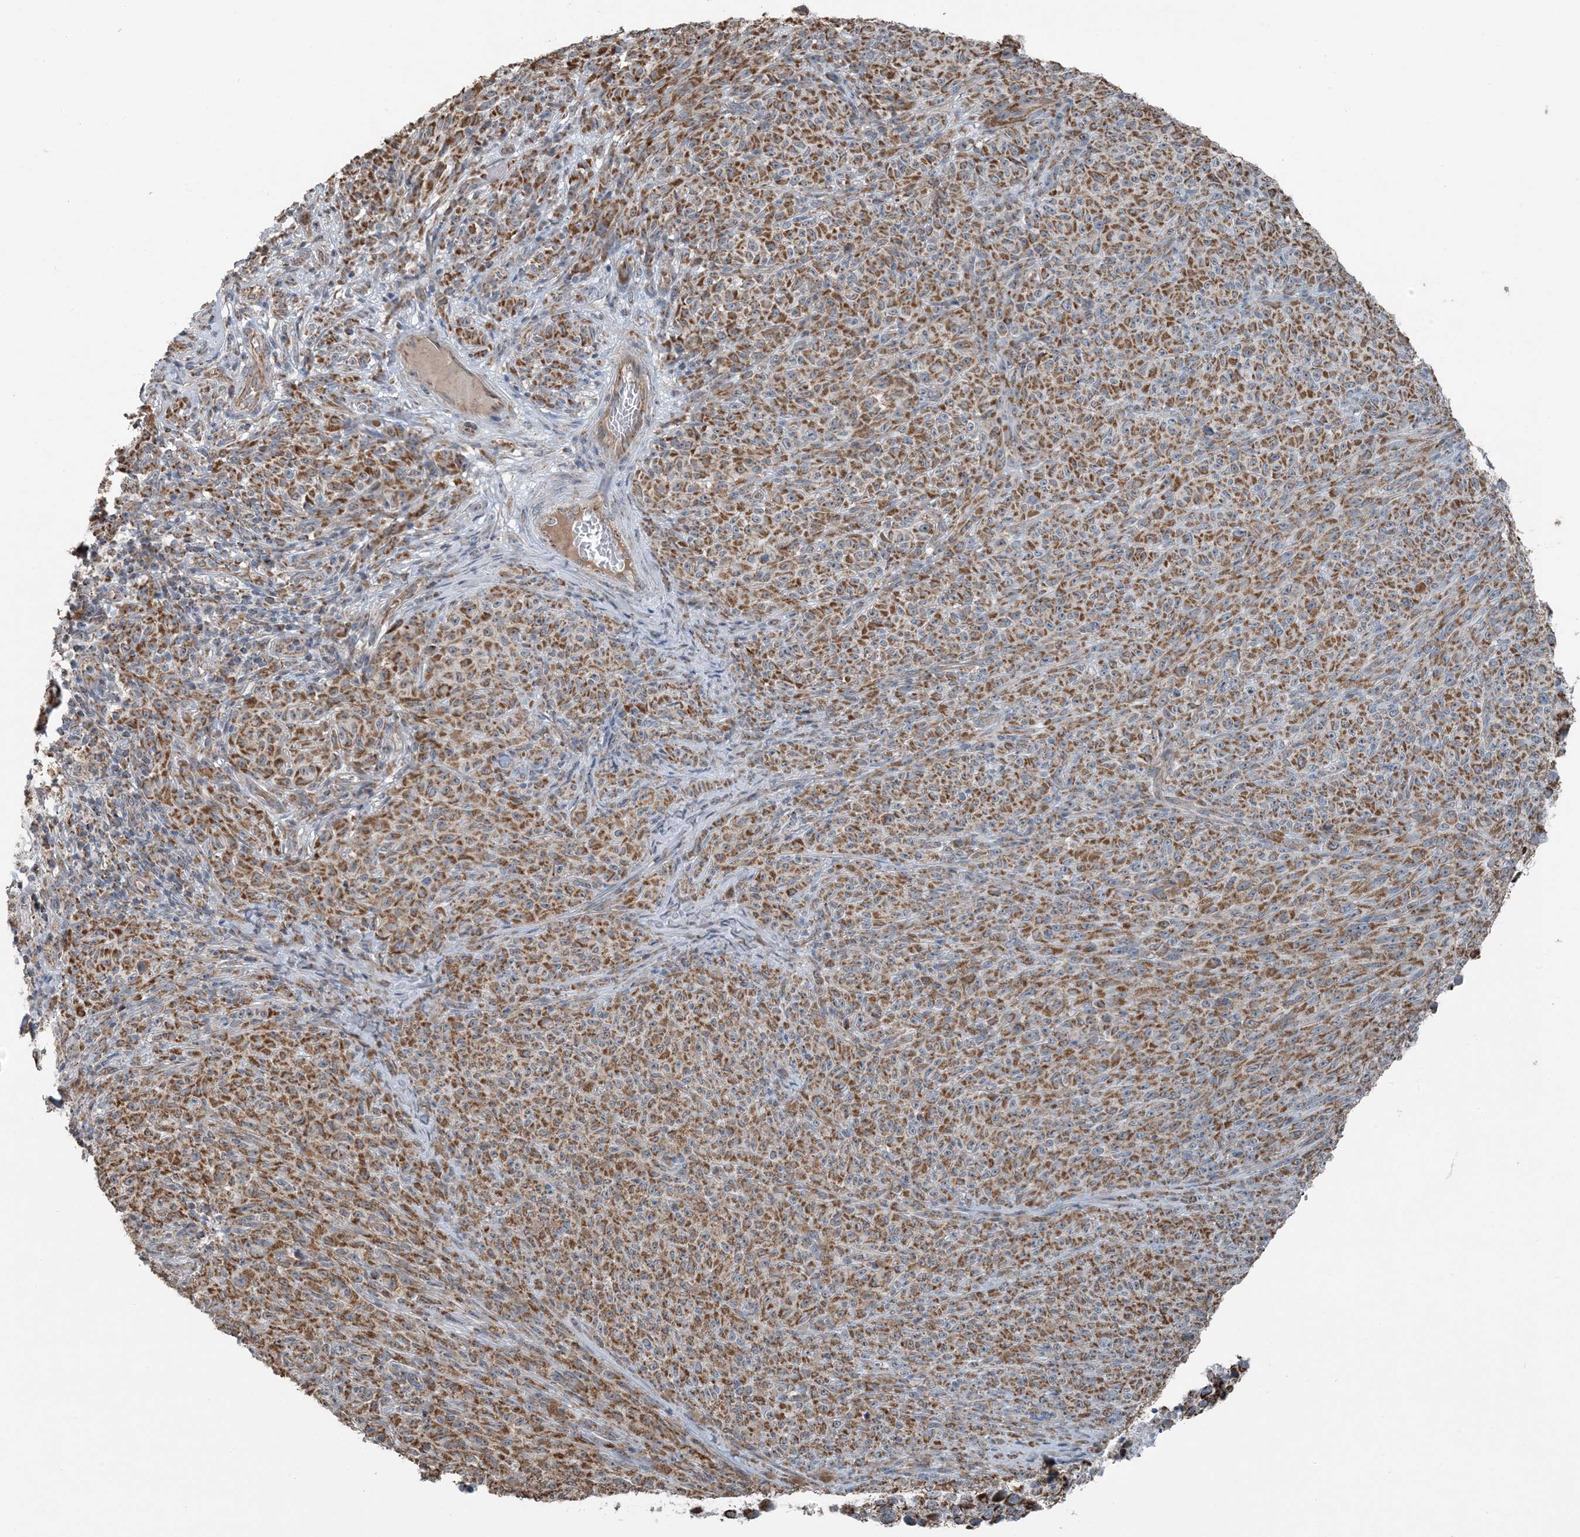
{"staining": {"intensity": "moderate", "quantity": ">75%", "location": "cytoplasmic/membranous"}, "tissue": "melanoma", "cell_type": "Tumor cells", "image_type": "cancer", "snomed": [{"axis": "morphology", "description": "Malignant melanoma, NOS"}, {"axis": "topography", "description": "Skin"}], "caption": "DAB immunohistochemical staining of human malignant melanoma demonstrates moderate cytoplasmic/membranous protein positivity in about >75% of tumor cells.", "gene": "PILRB", "patient": {"sex": "female", "age": 82}}